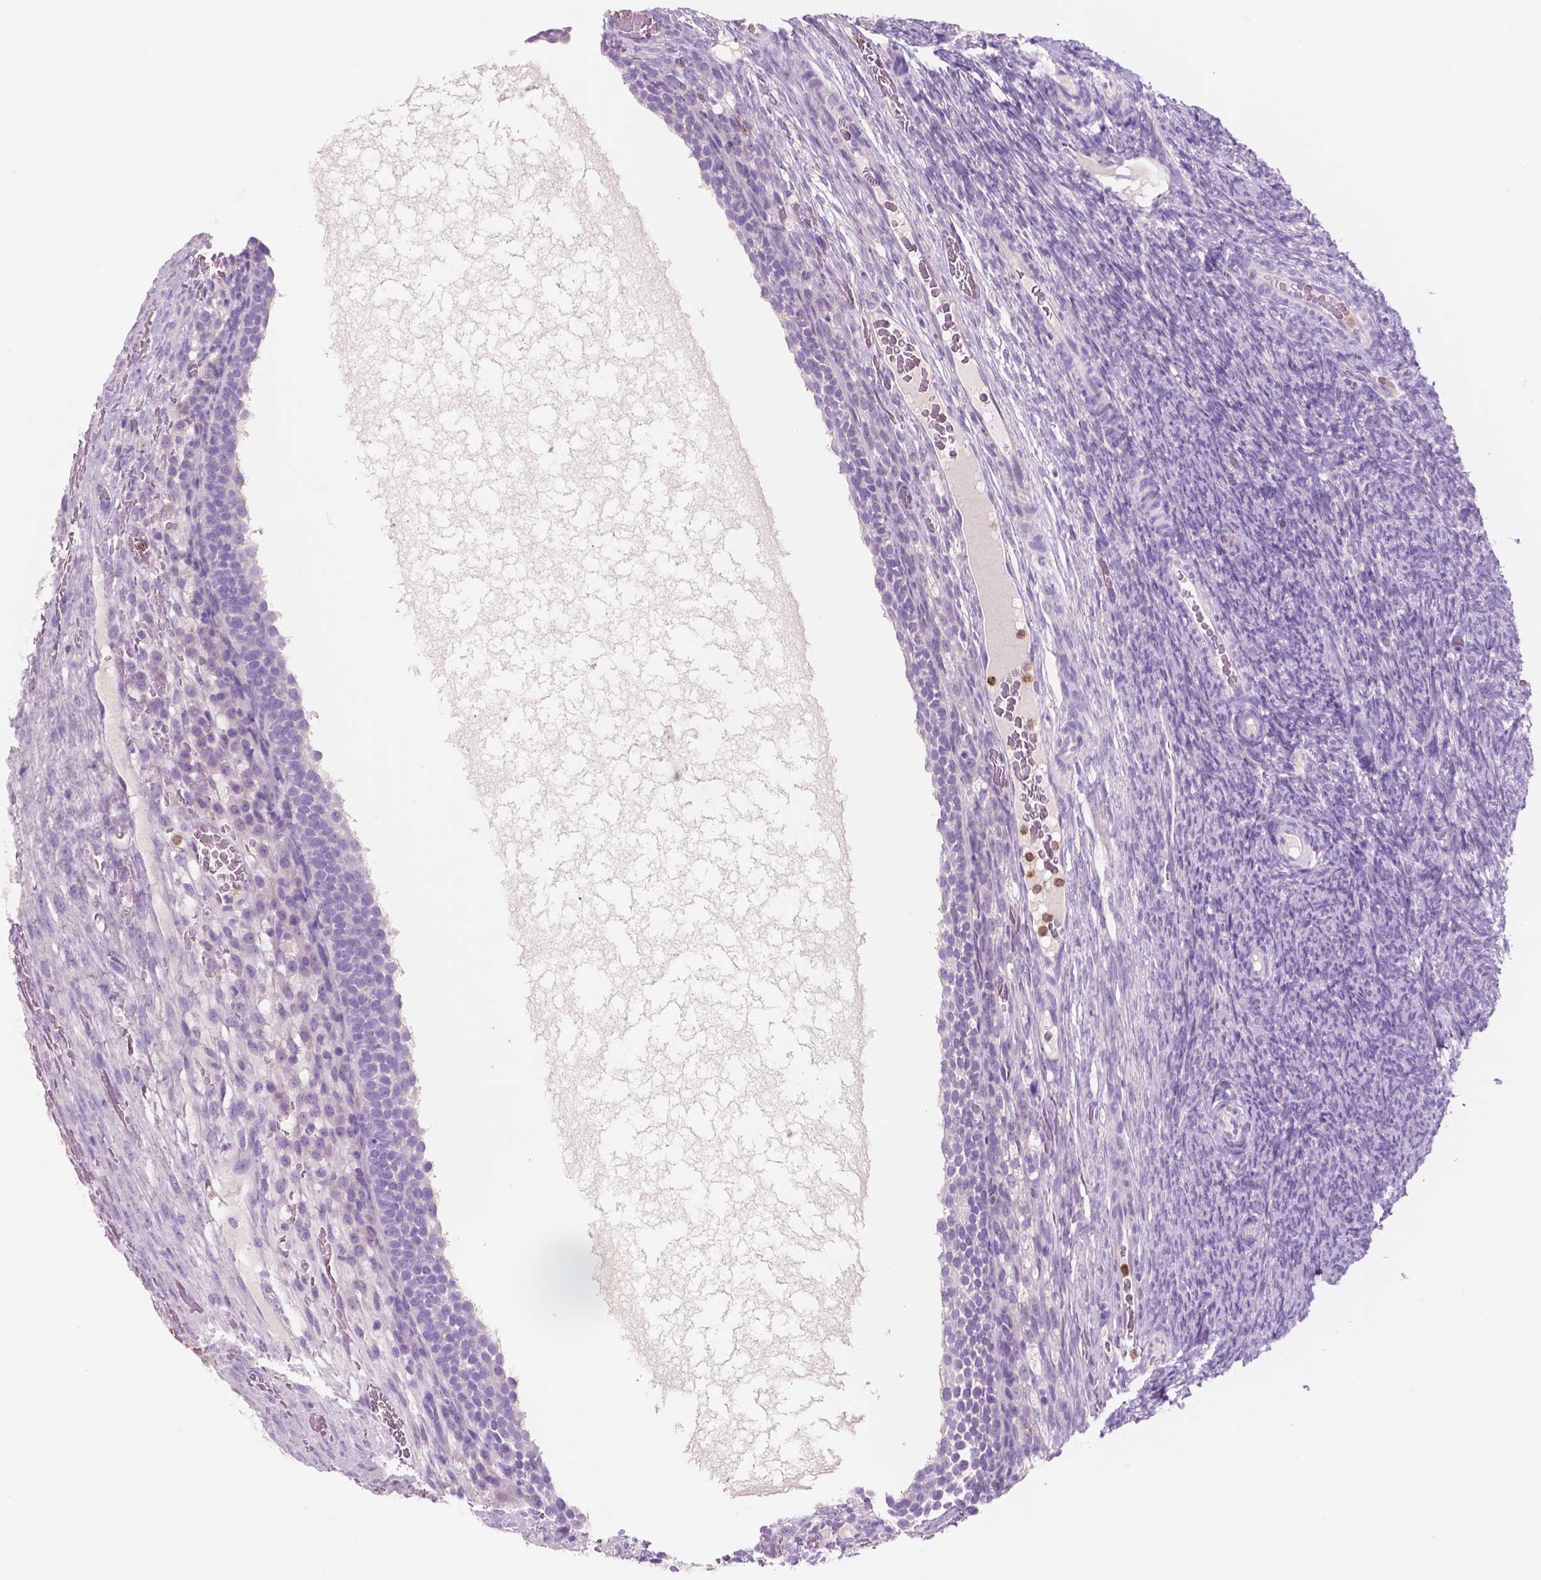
{"staining": {"intensity": "negative", "quantity": "none", "location": "none"}, "tissue": "ovary", "cell_type": "Follicle cells", "image_type": "normal", "snomed": [{"axis": "morphology", "description": "Normal tissue, NOS"}, {"axis": "topography", "description": "Ovary"}], "caption": "Immunohistochemistry (IHC) of unremarkable ovary displays no positivity in follicle cells.", "gene": "CUZD1", "patient": {"sex": "female", "age": 34}}